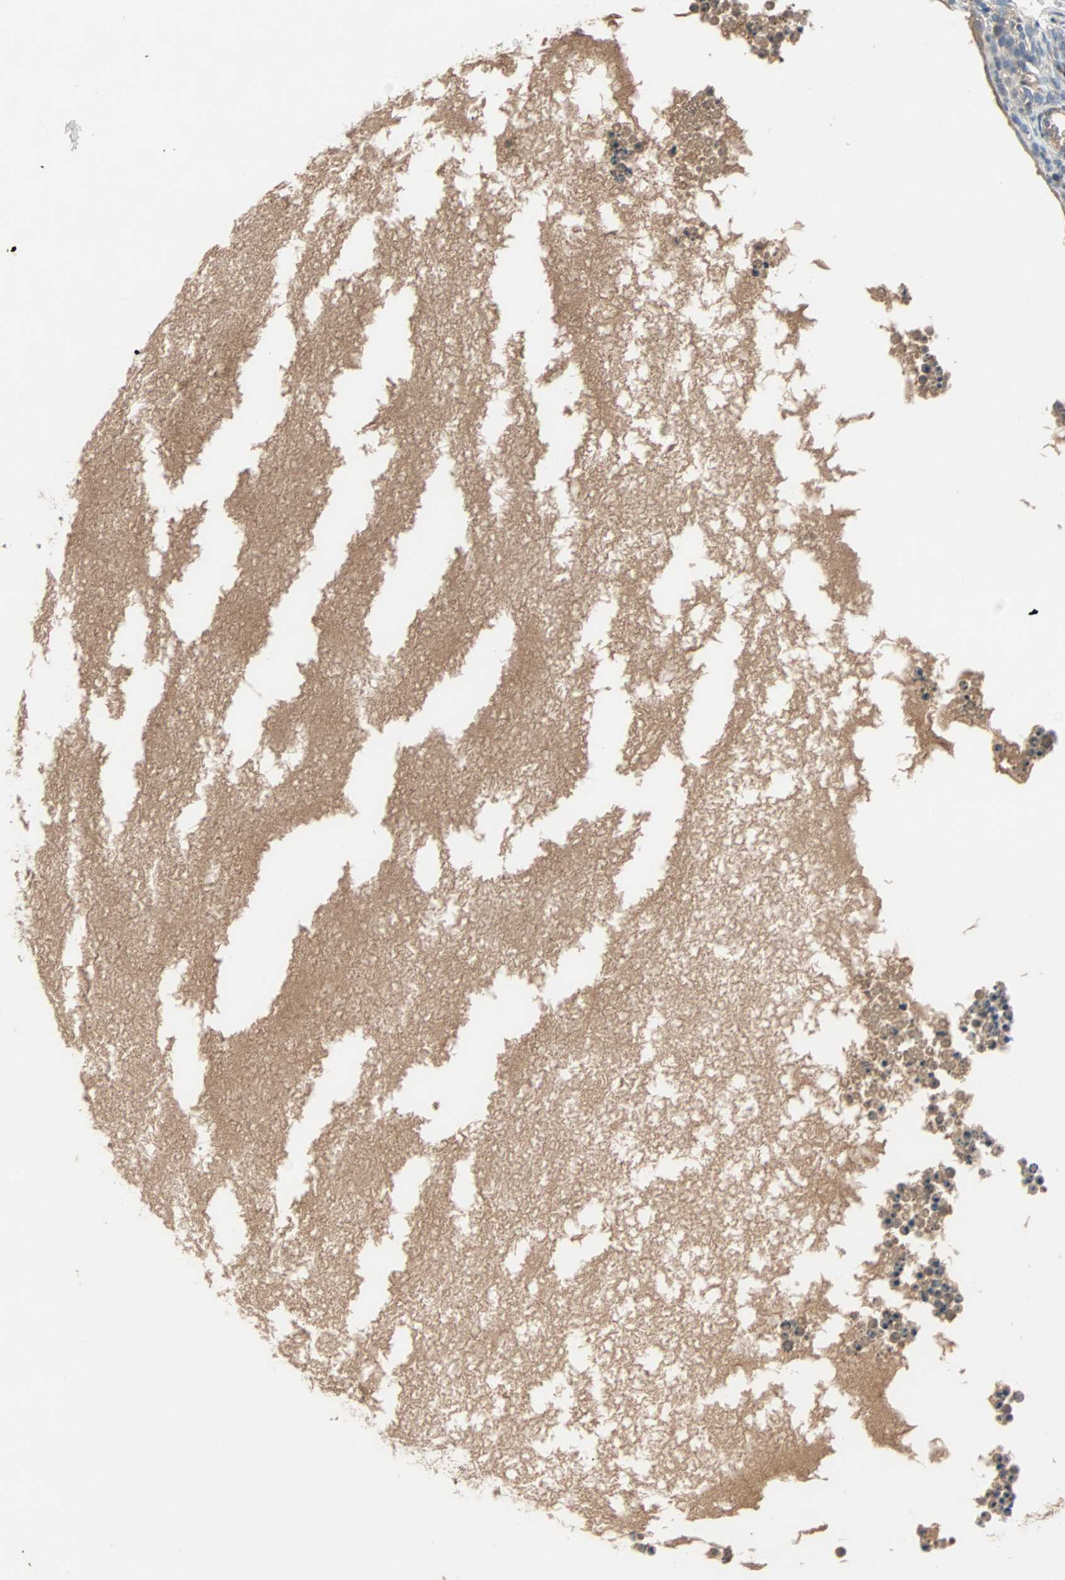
{"staining": {"intensity": "negative", "quantity": "none", "location": "none"}, "tissue": "ovary", "cell_type": "Follicle cells", "image_type": "normal", "snomed": [{"axis": "morphology", "description": "Normal tissue, NOS"}, {"axis": "topography", "description": "Ovary"}], "caption": "This is an IHC micrograph of unremarkable human ovary. There is no positivity in follicle cells.", "gene": "MAP4K1", "patient": {"sex": "female", "age": 35}}